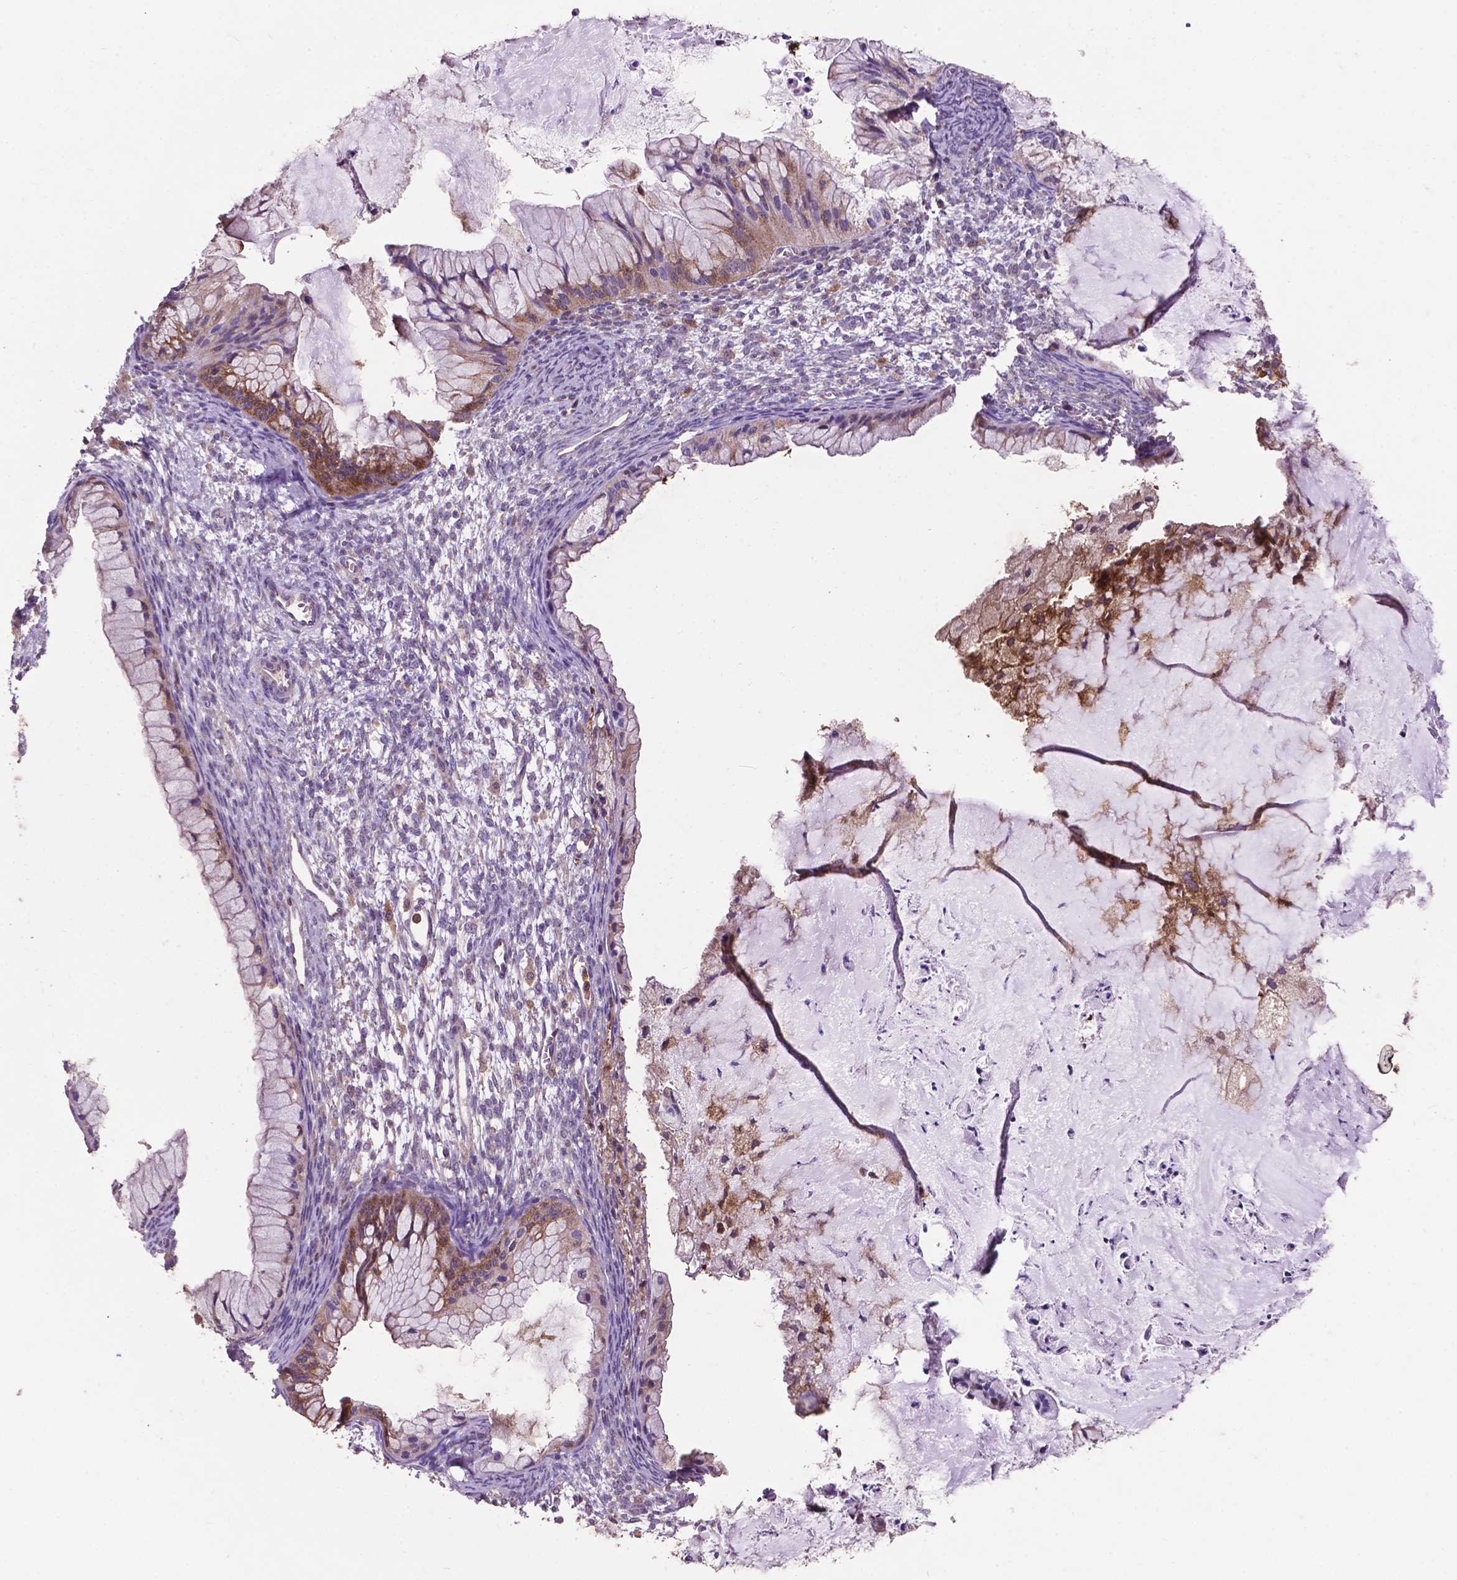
{"staining": {"intensity": "moderate", "quantity": "<25%", "location": "cytoplasmic/membranous"}, "tissue": "ovarian cancer", "cell_type": "Tumor cells", "image_type": "cancer", "snomed": [{"axis": "morphology", "description": "Cystadenocarcinoma, mucinous, NOS"}, {"axis": "topography", "description": "Ovary"}], "caption": "Human ovarian cancer (mucinous cystadenocarcinoma) stained with a brown dye exhibits moderate cytoplasmic/membranous positive staining in about <25% of tumor cells.", "gene": "SMAD3", "patient": {"sex": "female", "age": 72}}